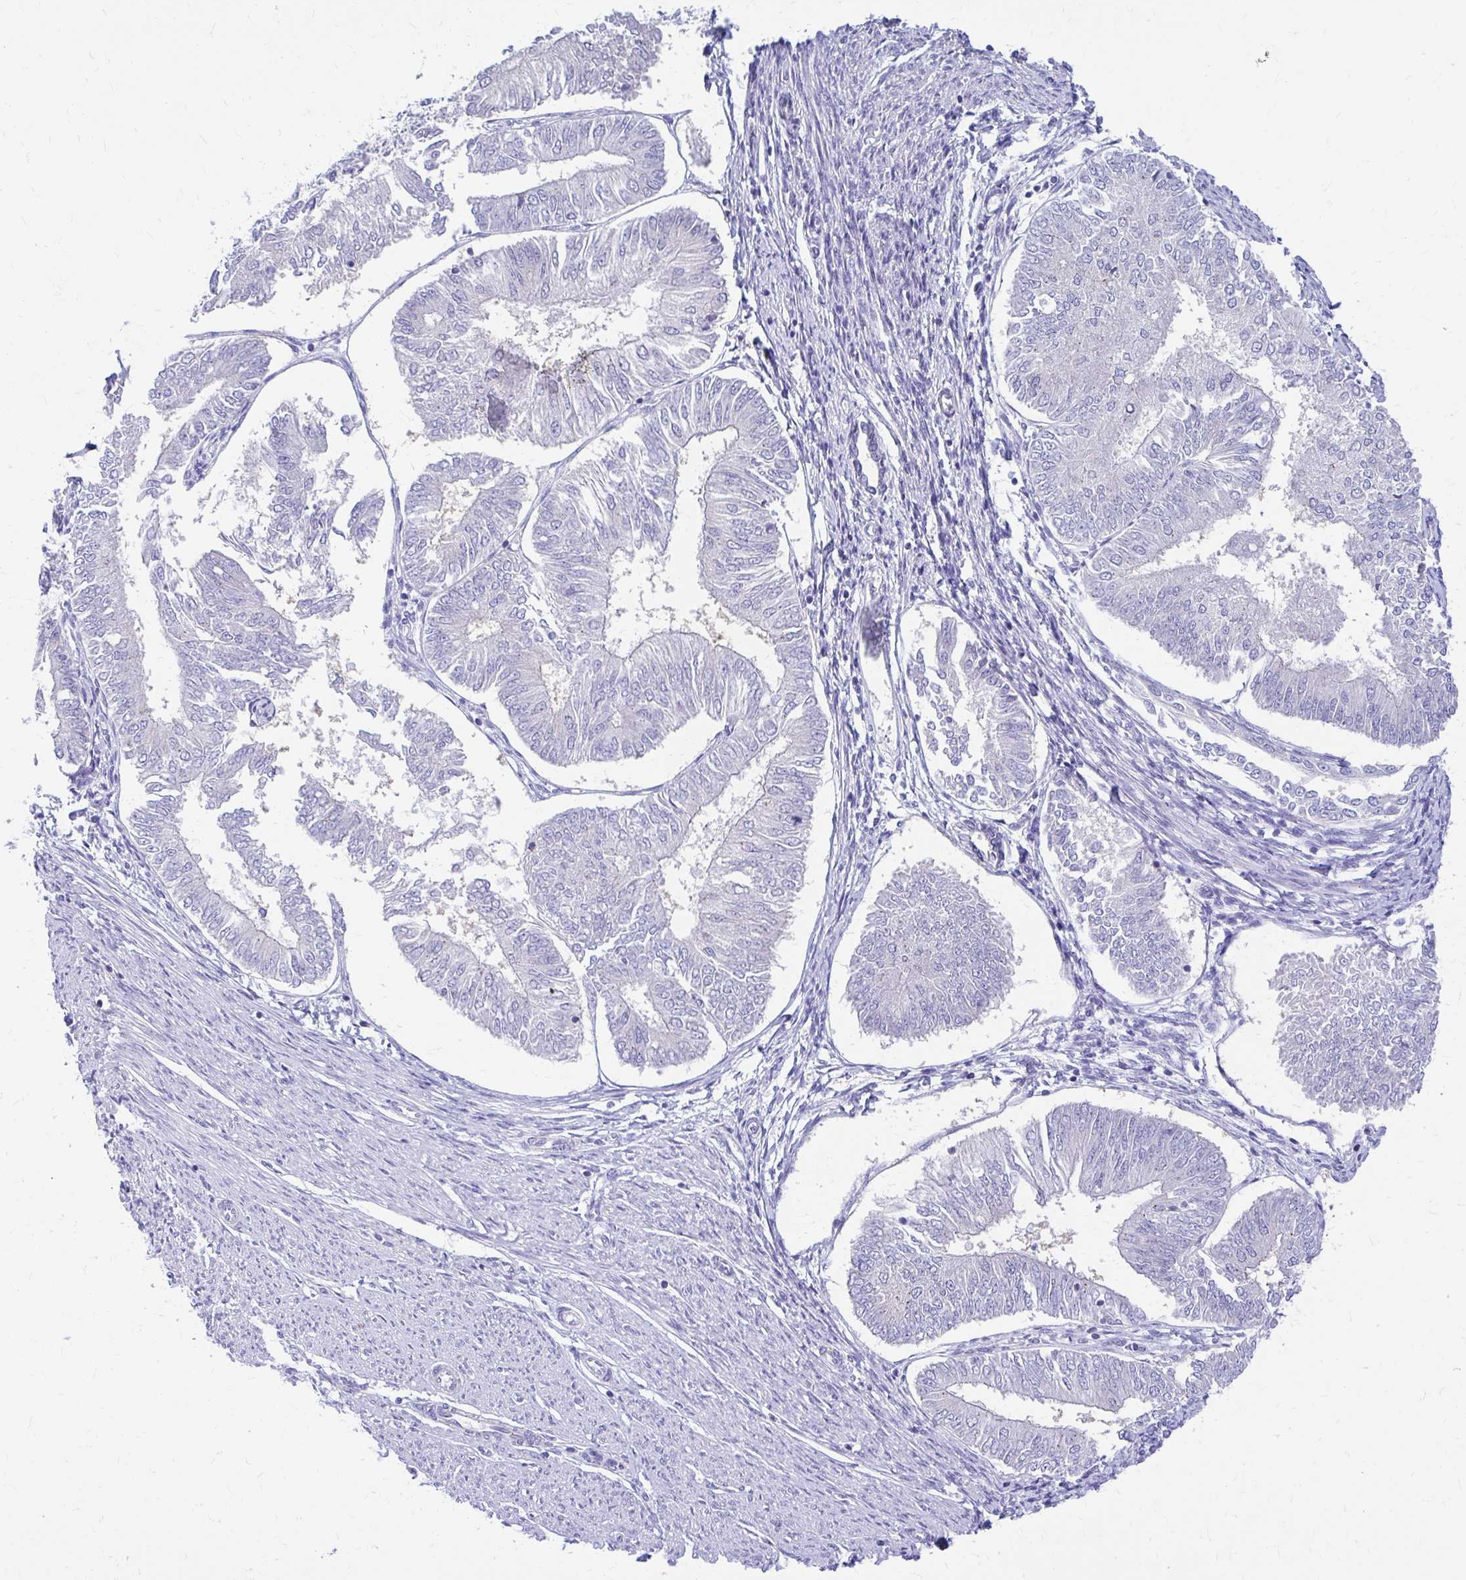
{"staining": {"intensity": "negative", "quantity": "none", "location": "none"}, "tissue": "endometrial cancer", "cell_type": "Tumor cells", "image_type": "cancer", "snomed": [{"axis": "morphology", "description": "Adenocarcinoma, NOS"}, {"axis": "topography", "description": "Endometrium"}], "caption": "Tumor cells are negative for protein expression in human endometrial cancer (adenocarcinoma). The staining is performed using DAB (3,3'-diaminobenzidine) brown chromogen with nuclei counter-stained in using hematoxylin.", "gene": "RADIL", "patient": {"sex": "female", "age": 58}}